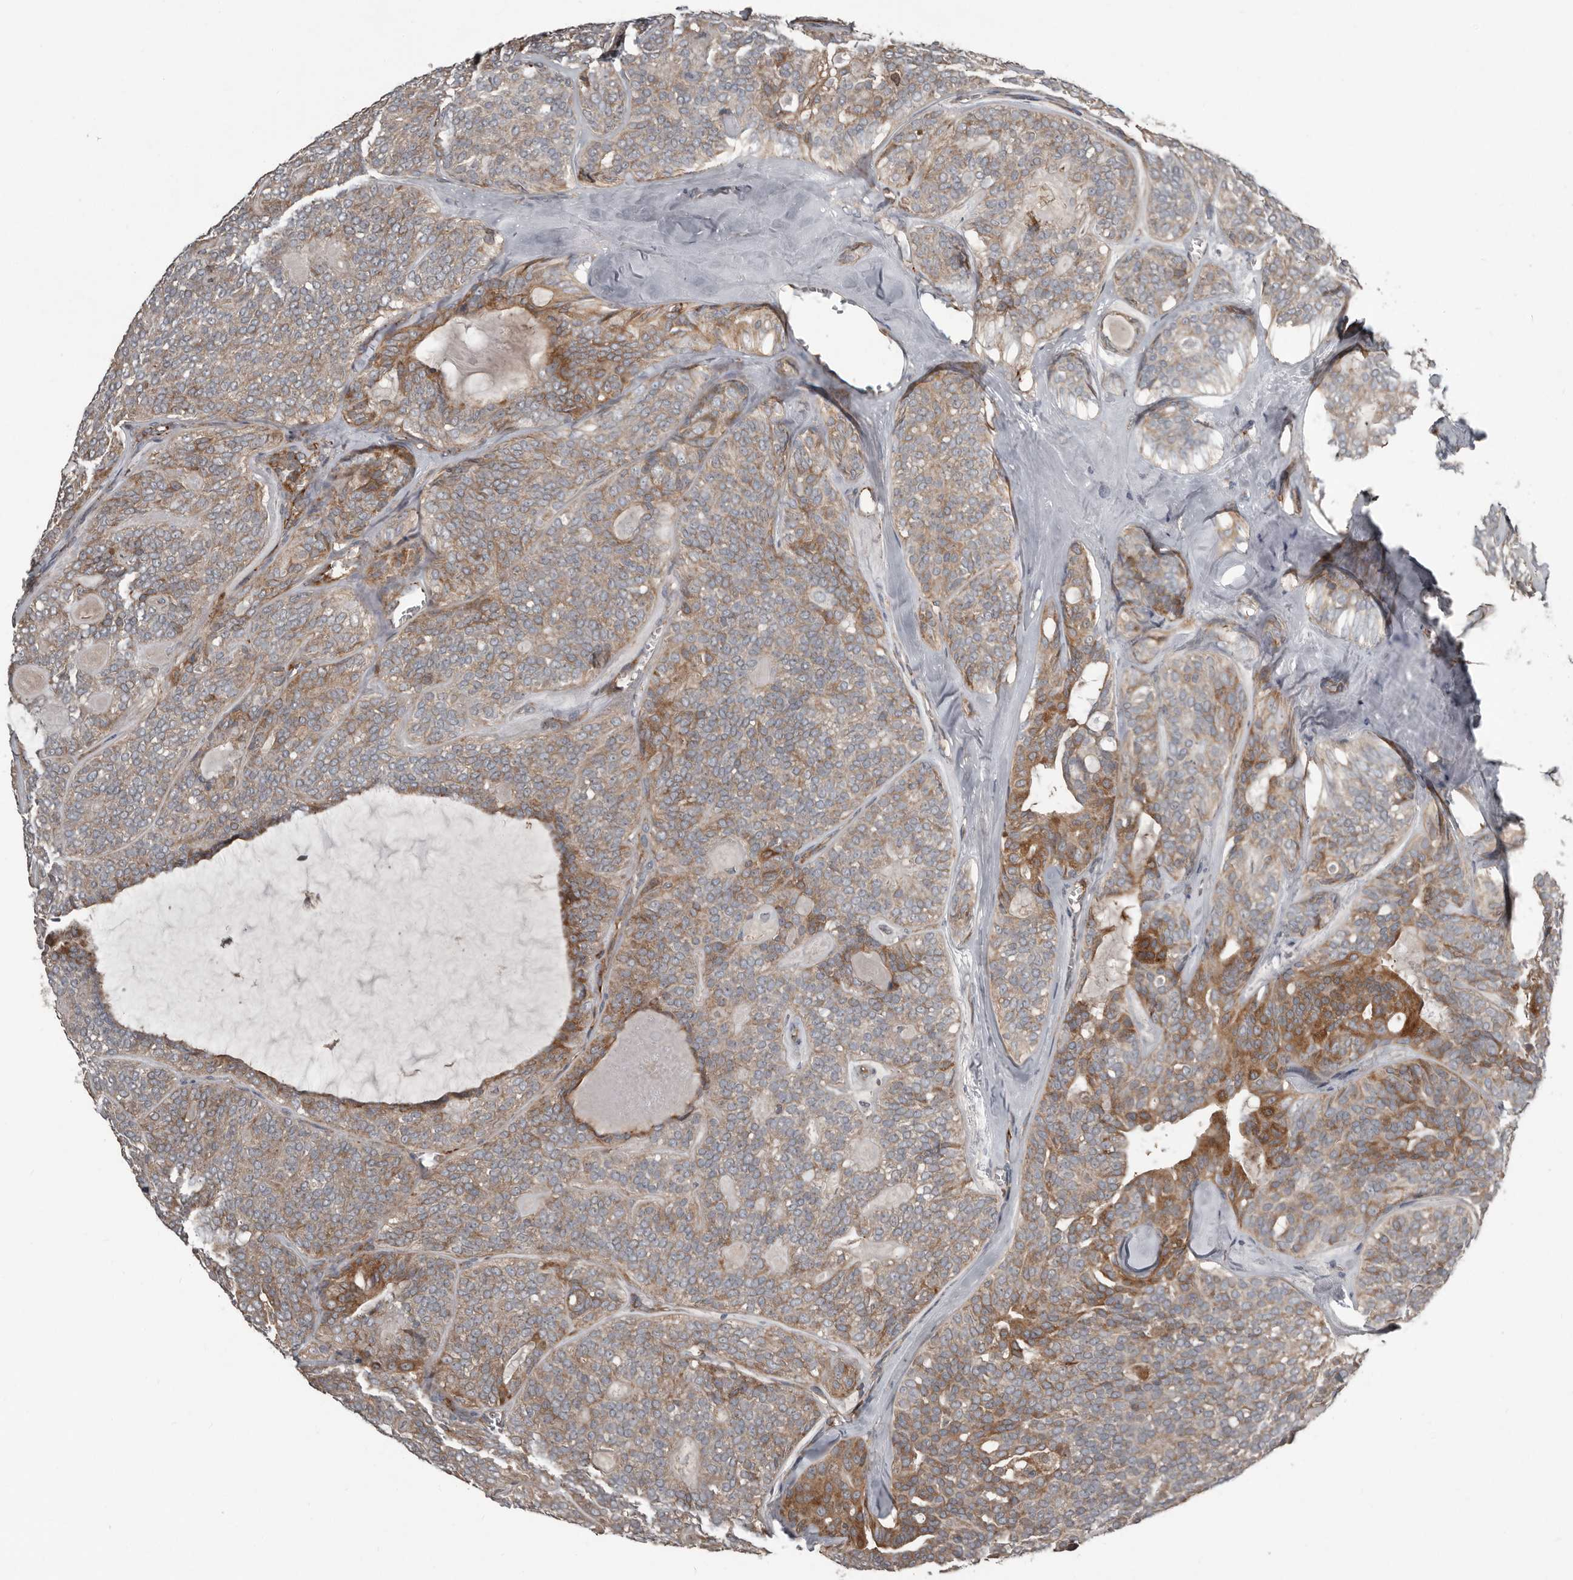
{"staining": {"intensity": "moderate", "quantity": "<25%", "location": "cytoplasmic/membranous"}, "tissue": "head and neck cancer", "cell_type": "Tumor cells", "image_type": "cancer", "snomed": [{"axis": "morphology", "description": "Adenocarcinoma, NOS"}, {"axis": "topography", "description": "Head-Neck"}], "caption": "This photomicrograph reveals head and neck cancer stained with immunohistochemistry (IHC) to label a protein in brown. The cytoplasmic/membranous of tumor cells show moderate positivity for the protein. Nuclei are counter-stained blue.", "gene": "FBXO31", "patient": {"sex": "male", "age": 66}}